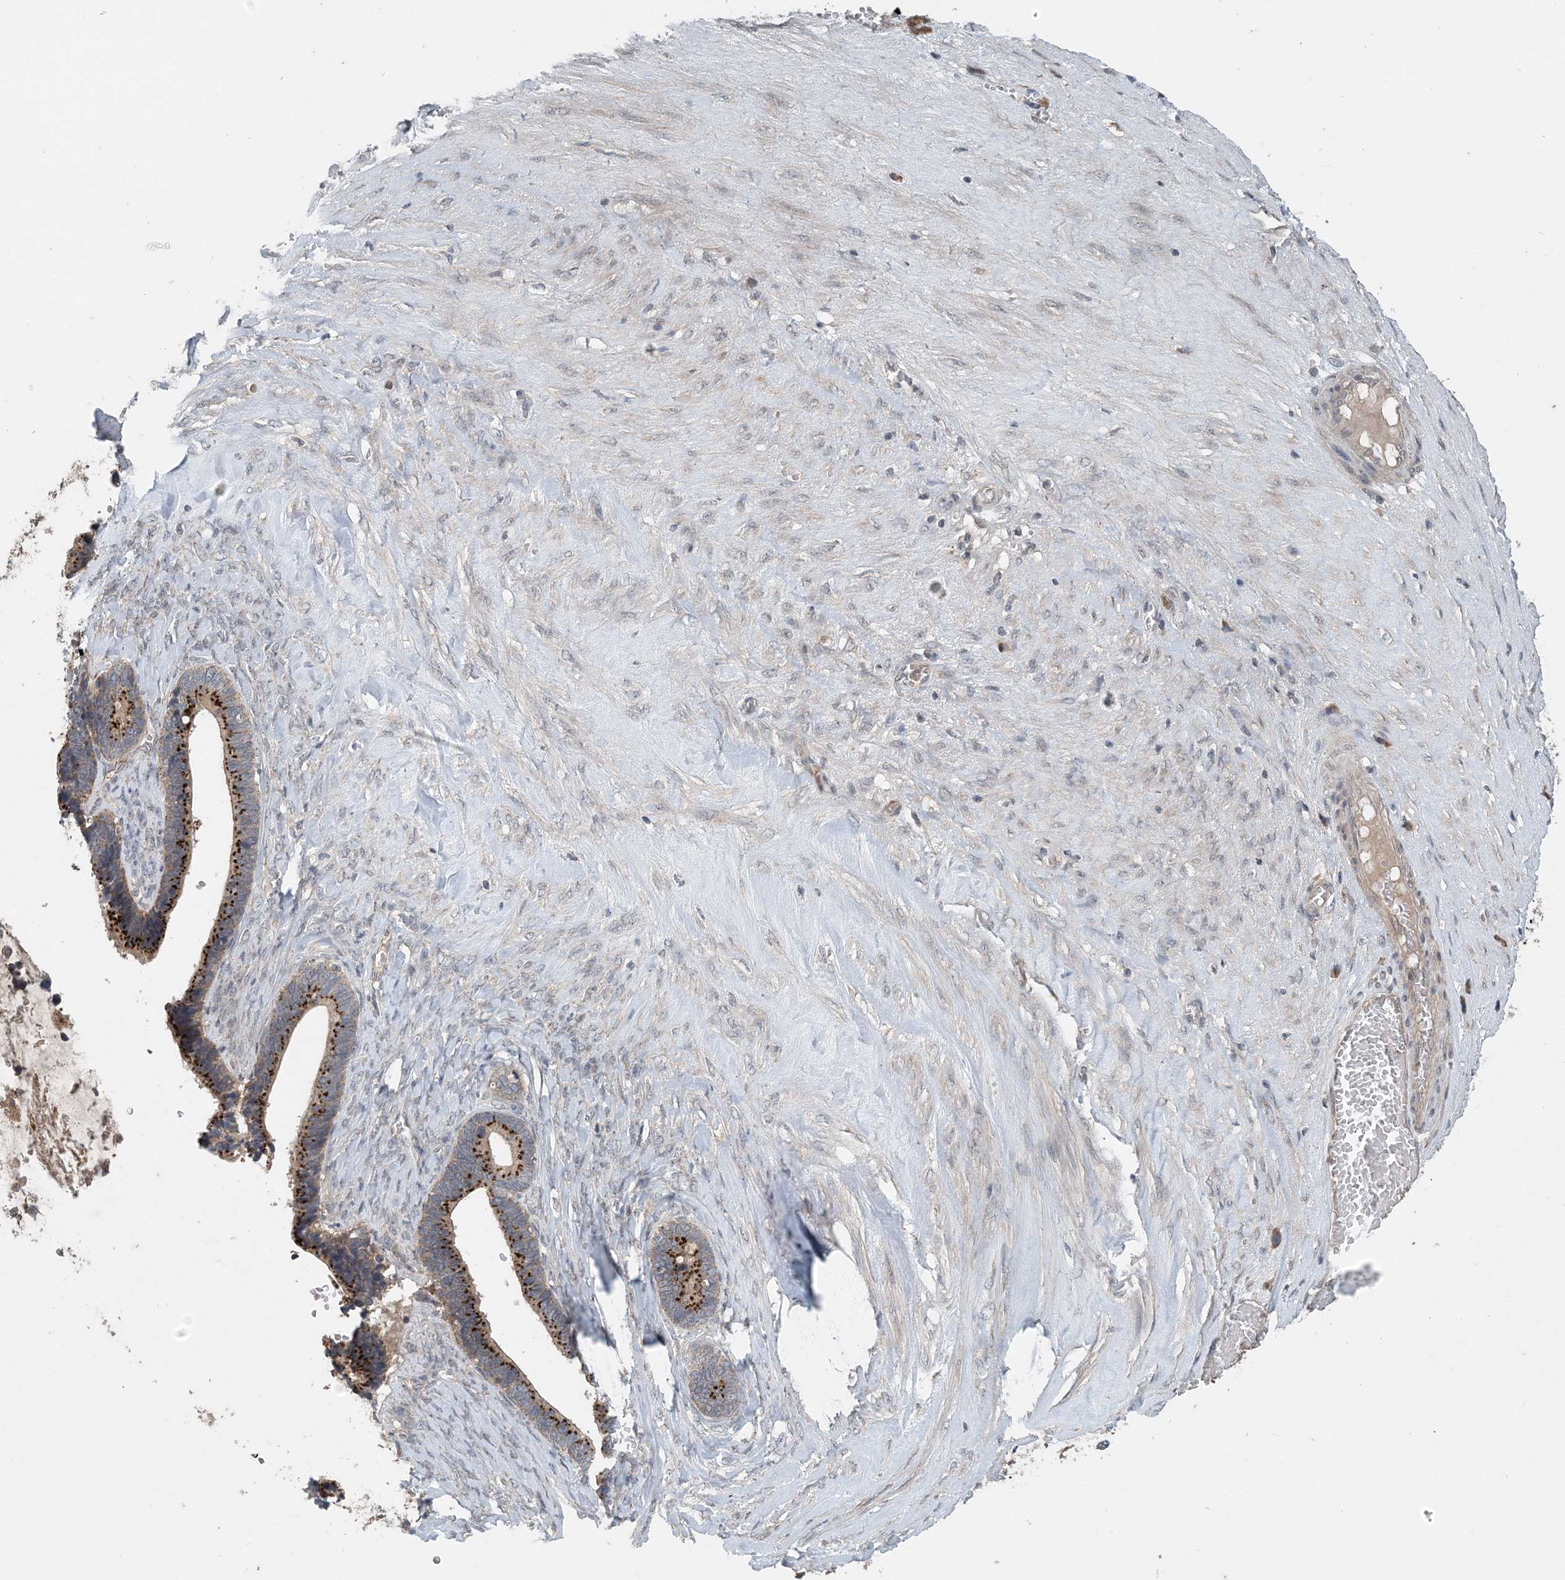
{"staining": {"intensity": "strong", "quantity": ">75%", "location": "cytoplasmic/membranous"}, "tissue": "ovarian cancer", "cell_type": "Tumor cells", "image_type": "cancer", "snomed": [{"axis": "morphology", "description": "Cystadenocarcinoma, serous, NOS"}, {"axis": "topography", "description": "Ovary"}], "caption": "Ovarian serous cystadenocarcinoma stained for a protein shows strong cytoplasmic/membranous positivity in tumor cells. (DAB (3,3'-diaminobenzidine) IHC with brightfield microscopy, high magnification).", "gene": "MYO9B", "patient": {"sex": "female", "age": 56}}